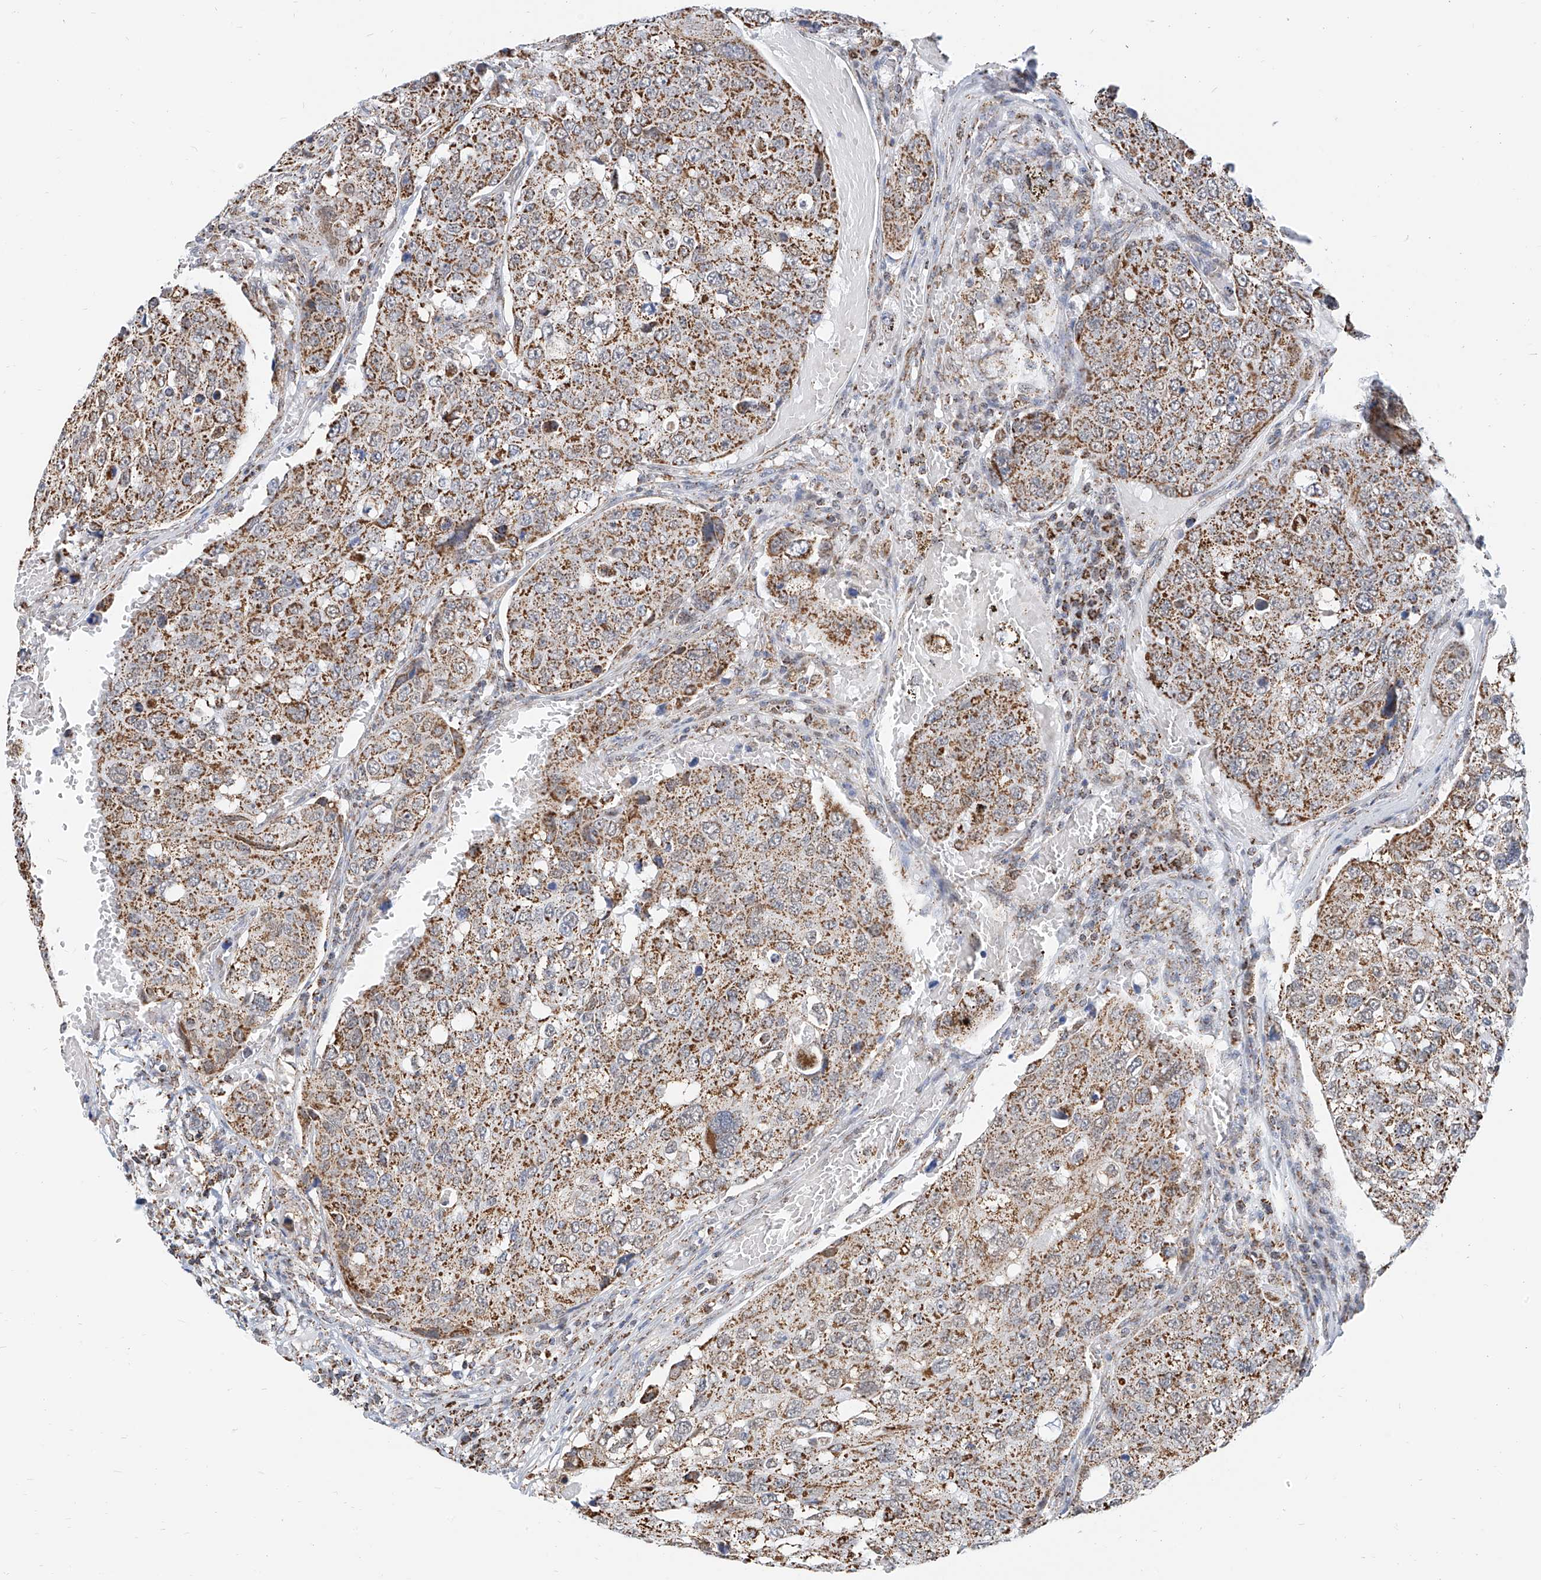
{"staining": {"intensity": "moderate", "quantity": ">75%", "location": "cytoplasmic/membranous"}, "tissue": "urothelial cancer", "cell_type": "Tumor cells", "image_type": "cancer", "snomed": [{"axis": "morphology", "description": "Urothelial carcinoma, High grade"}, {"axis": "topography", "description": "Lymph node"}, {"axis": "topography", "description": "Urinary bladder"}], "caption": "Urothelial cancer stained for a protein (brown) exhibits moderate cytoplasmic/membranous positive staining in about >75% of tumor cells.", "gene": "NALCN", "patient": {"sex": "male", "age": 51}}